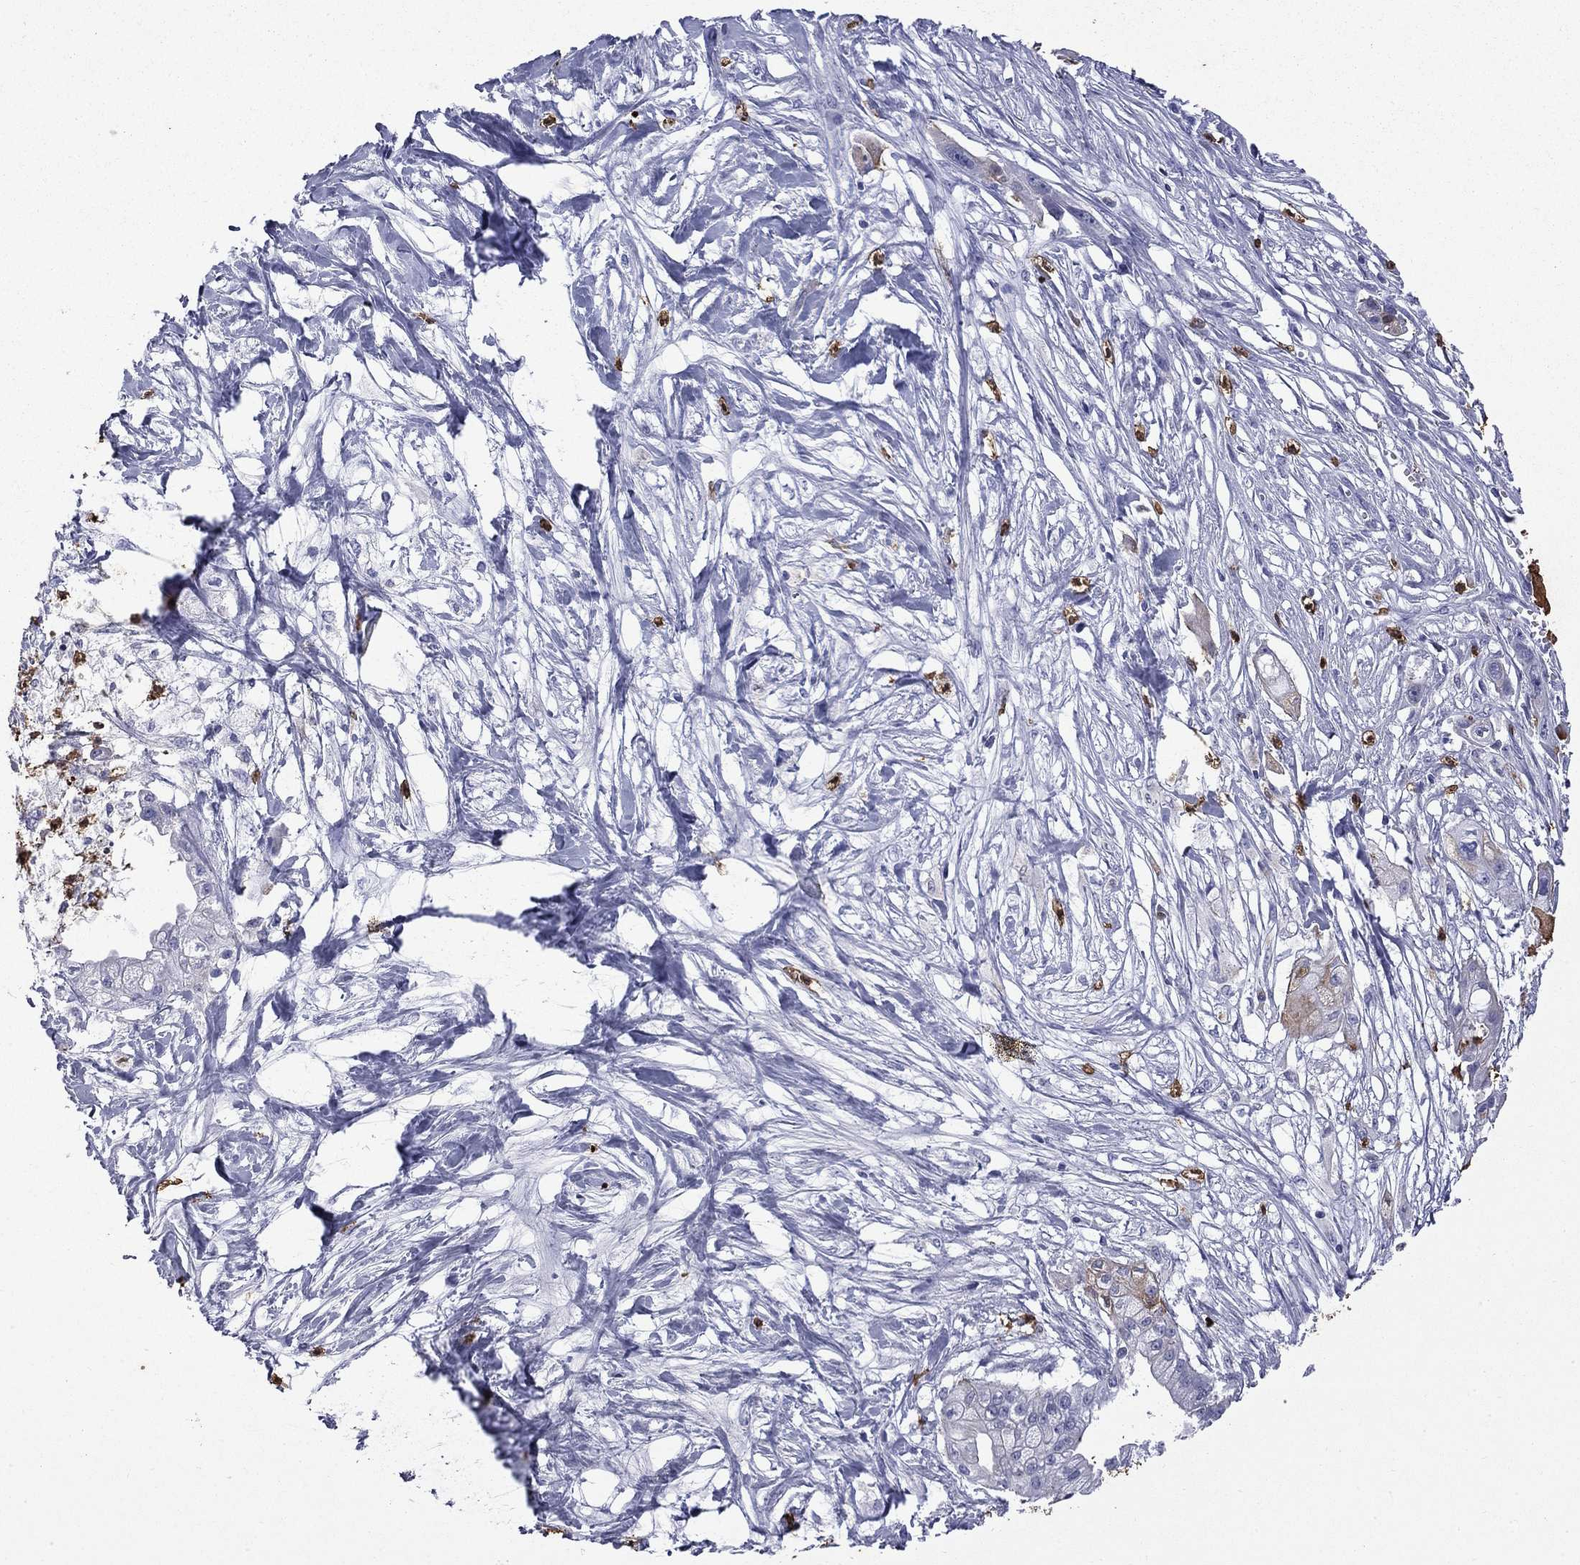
{"staining": {"intensity": "negative", "quantity": "none", "location": "none"}, "tissue": "pancreatic cancer", "cell_type": "Tumor cells", "image_type": "cancer", "snomed": [{"axis": "morphology", "description": "Normal tissue, NOS"}, {"axis": "morphology", "description": "Adenocarcinoma, NOS"}, {"axis": "topography", "description": "Pancreas"}], "caption": "Immunohistochemistry (IHC) image of neoplastic tissue: human pancreatic cancer stained with DAB demonstrates no significant protein positivity in tumor cells.", "gene": "TRIM29", "patient": {"sex": "female", "age": 58}}